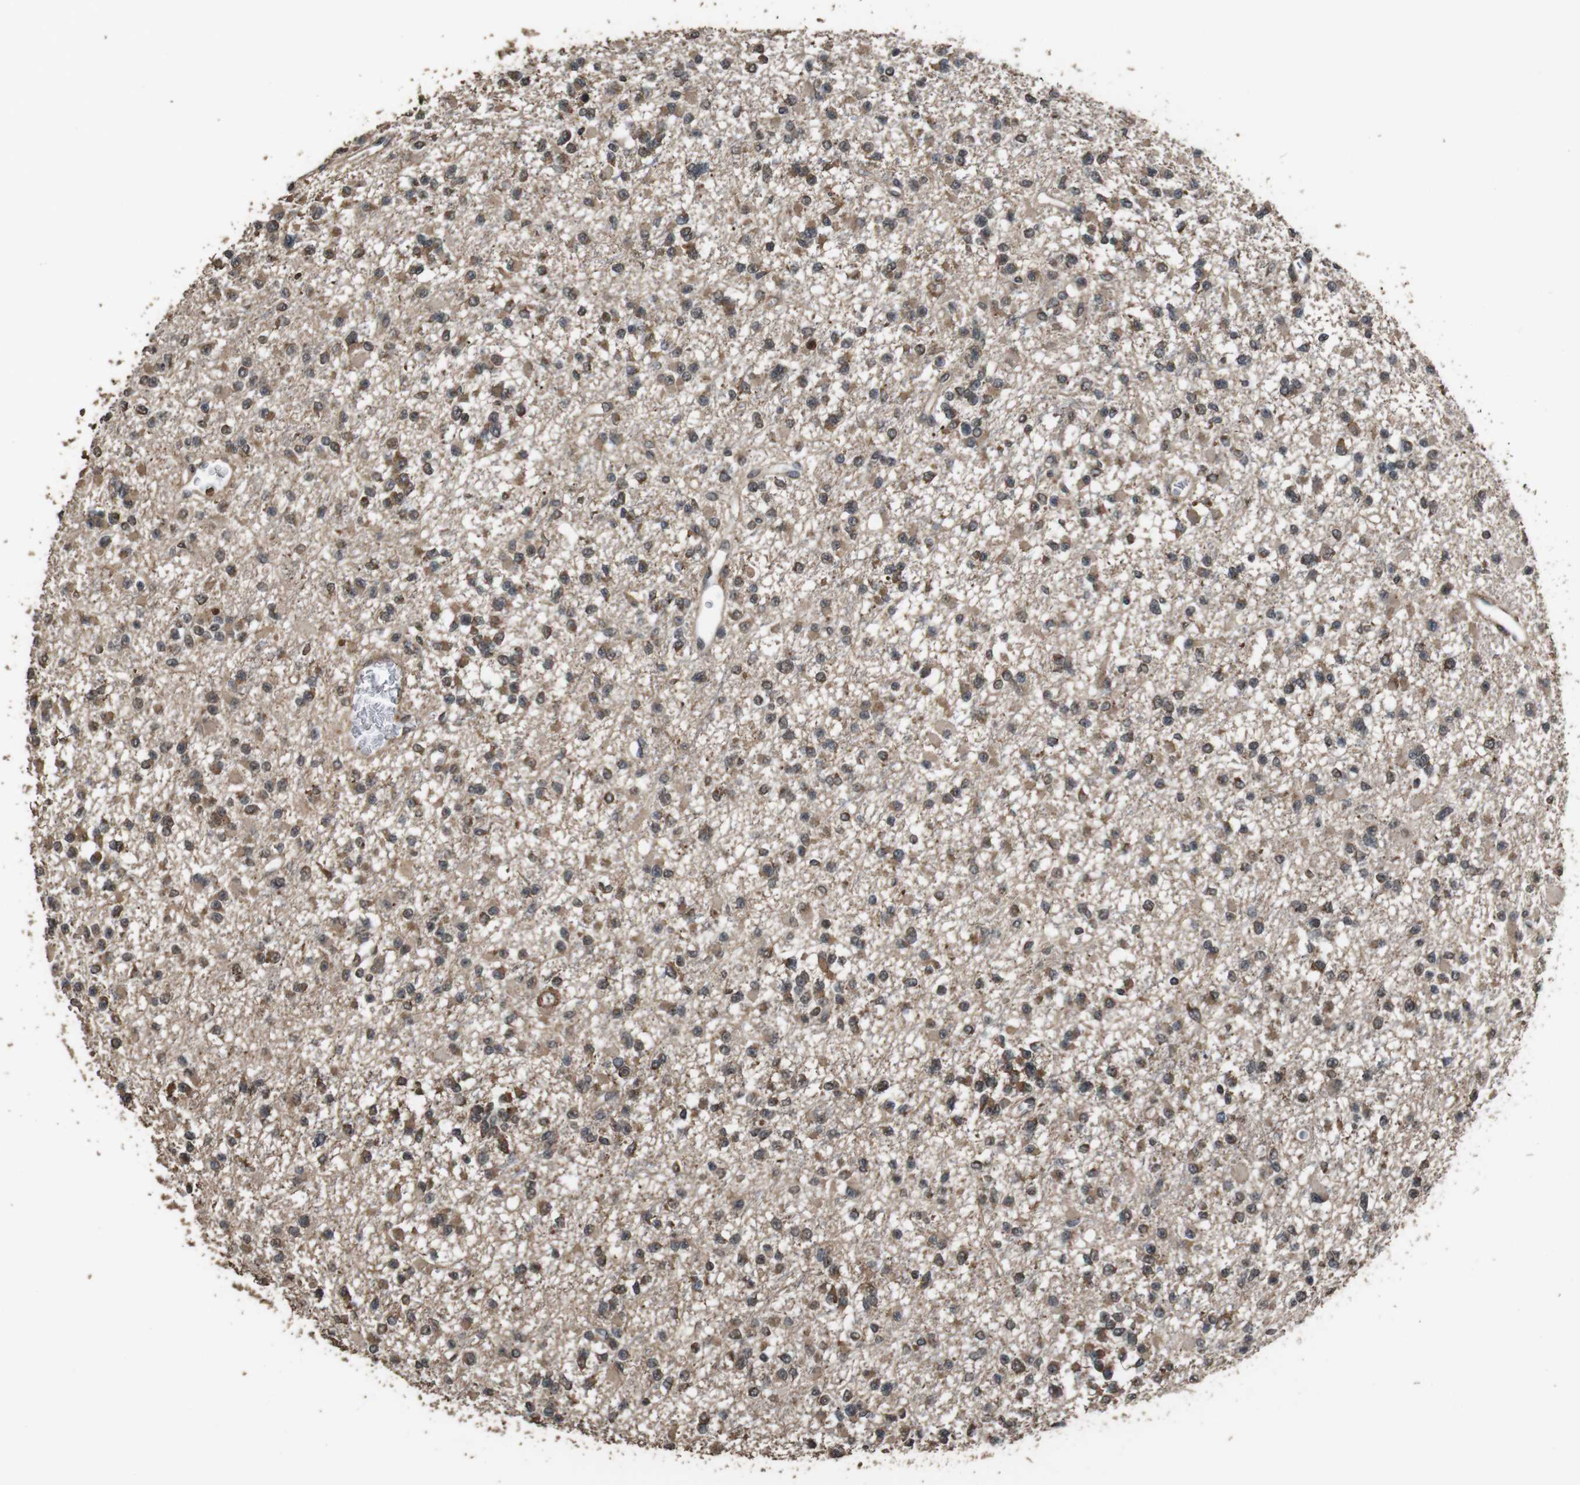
{"staining": {"intensity": "moderate", "quantity": "25%-75%", "location": "cytoplasmic/membranous"}, "tissue": "glioma", "cell_type": "Tumor cells", "image_type": "cancer", "snomed": [{"axis": "morphology", "description": "Glioma, malignant, Low grade"}, {"axis": "topography", "description": "Brain"}], "caption": "DAB (3,3'-diaminobenzidine) immunohistochemical staining of human glioma shows moderate cytoplasmic/membranous protein positivity in approximately 25%-75% of tumor cells.", "gene": "RRAS2", "patient": {"sex": "female", "age": 22}}